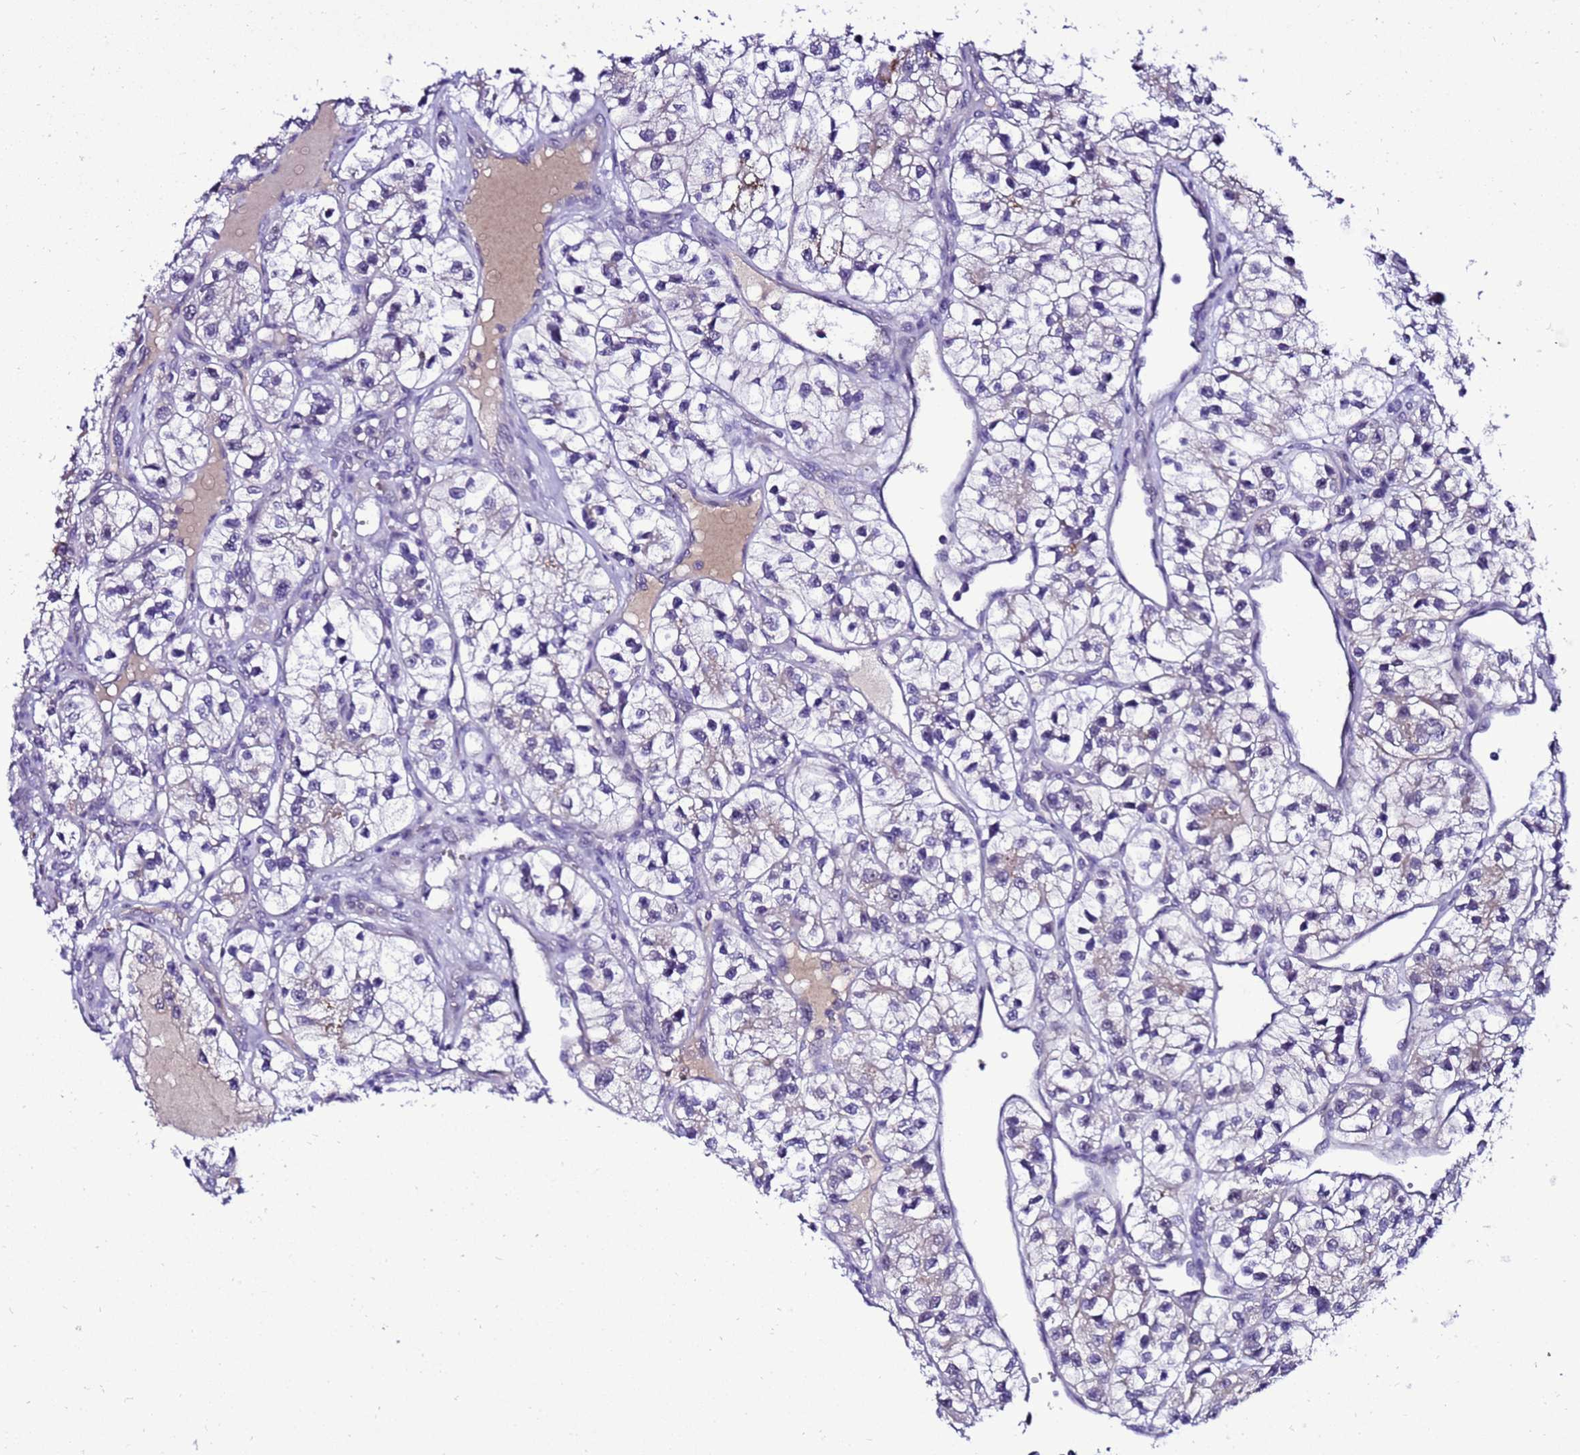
{"staining": {"intensity": "negative", "quantity": "none", "location": "none"}, "tissue": "renal cancer", "cell_type": "Tumor cells", "image_type": "cancer", "snomed": [{"axis": "morphology", "description": "Adenocarcinoma, NOS"}, {"axis": "topography", "description": "Kidney"}], "caption": "The image displays no staining of tumor cells in renal cancer.", "gene": "C19orf47", "patient": {"sex": "female", "age": 57}}